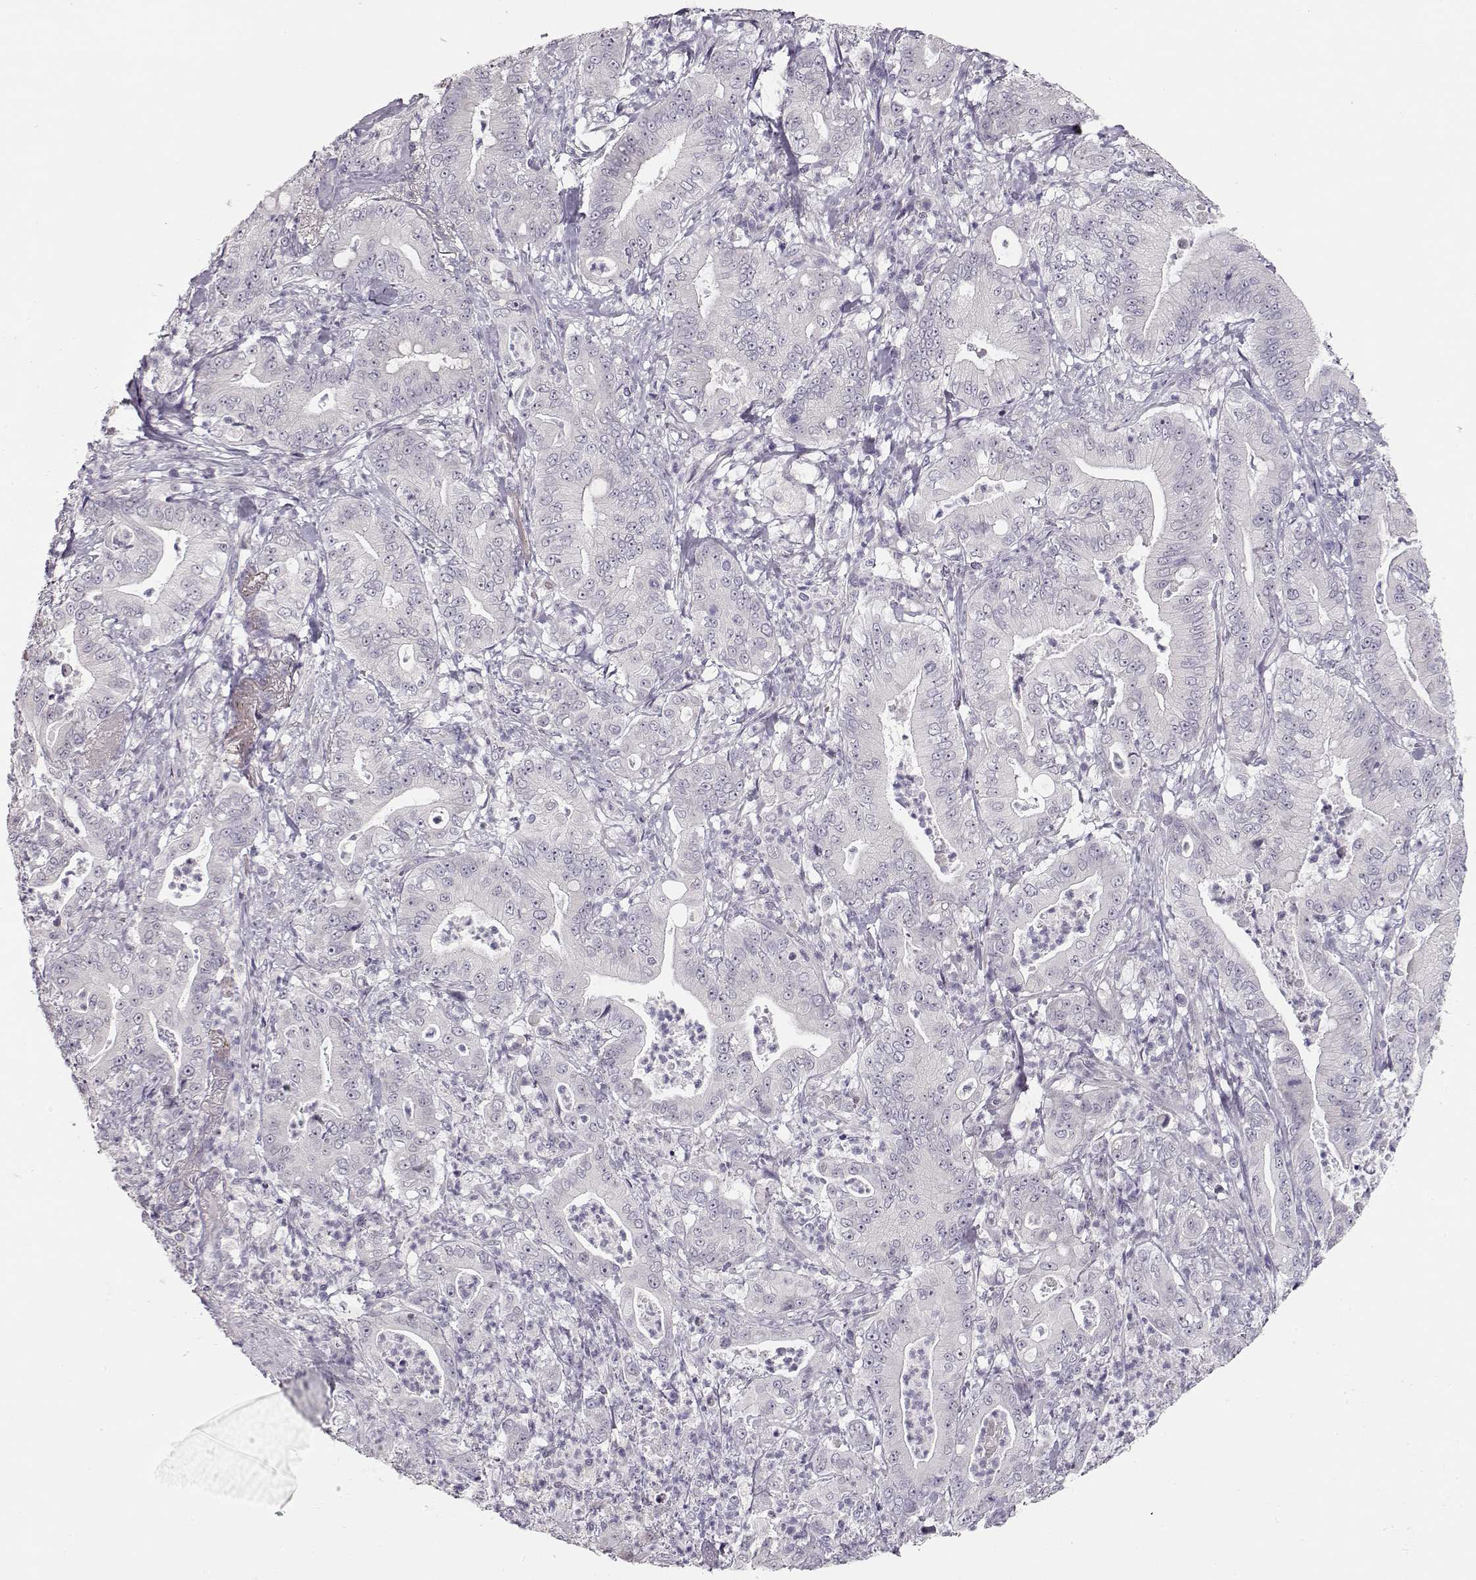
{"staining": {"intensity": "negative", "quantity": "none", "location": "none"}, "tissue": "pancreatic cancer", "cell_type": "Tumor cells", "image_type": "cancer", "snomed": [{"axis": "morphology", "description": "Adenocarcinoma, NOS"}, {"axis": "topography", "description": "Pancreas"}], "caption": "DAB immunohistochemical staining of human pancreatic cancer displays no significant staining in tumor cells. The staining is performed using DAB brown chromogen with nuclei counter-stained in using hematoxylin.", "gene": "TTC26", "patient": {"sex": "male", "age": 71}}